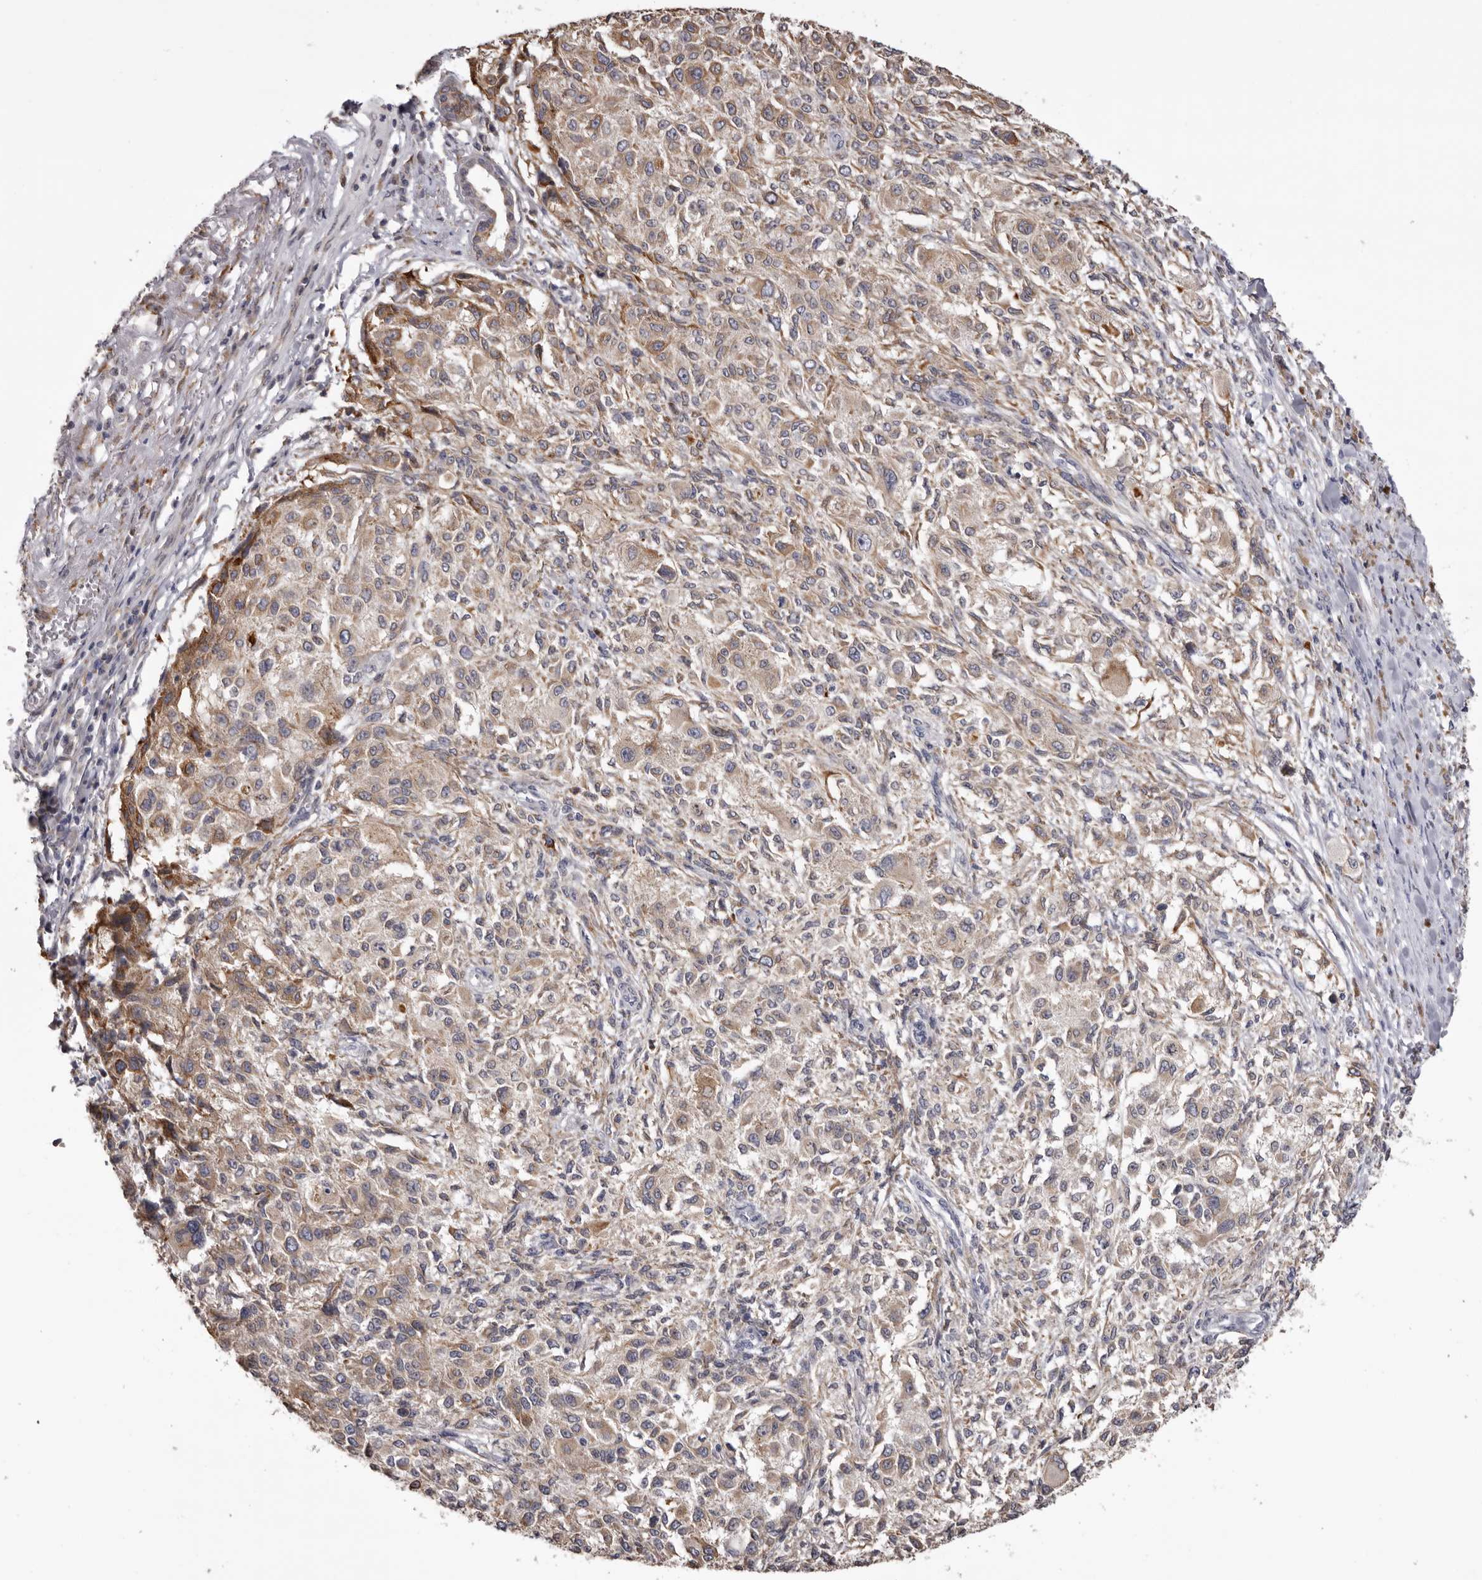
{"staining": {"intensity": "weak", "quantity": ">75%", "location": "cytoplasmic/membranous"}, "tissue": "melanoma", "cell_type": "Tumor cells", "image_type": "cancer", "snomed": [{"axis": "morphology", "description": "Necrosis, NOS"}, {"axis": "morphology", "description": "Malignant melanoma, NOS"}, {"axis": "topography", "description": "Skin"}], "caption": "Immunohistochemistry (IHC) of malignant melanoma shows low levels of weak cytoplasmic/membranous positivity in approximately >75% of tumor cells. (Stains: DAB (3,3'-diaminobenzidine) in brown, nuclei in blue, Microscopy: brightfield microscopy at high magnification).", "gene": "PIGX", "patient": {"sex": "female", "age": 87}}